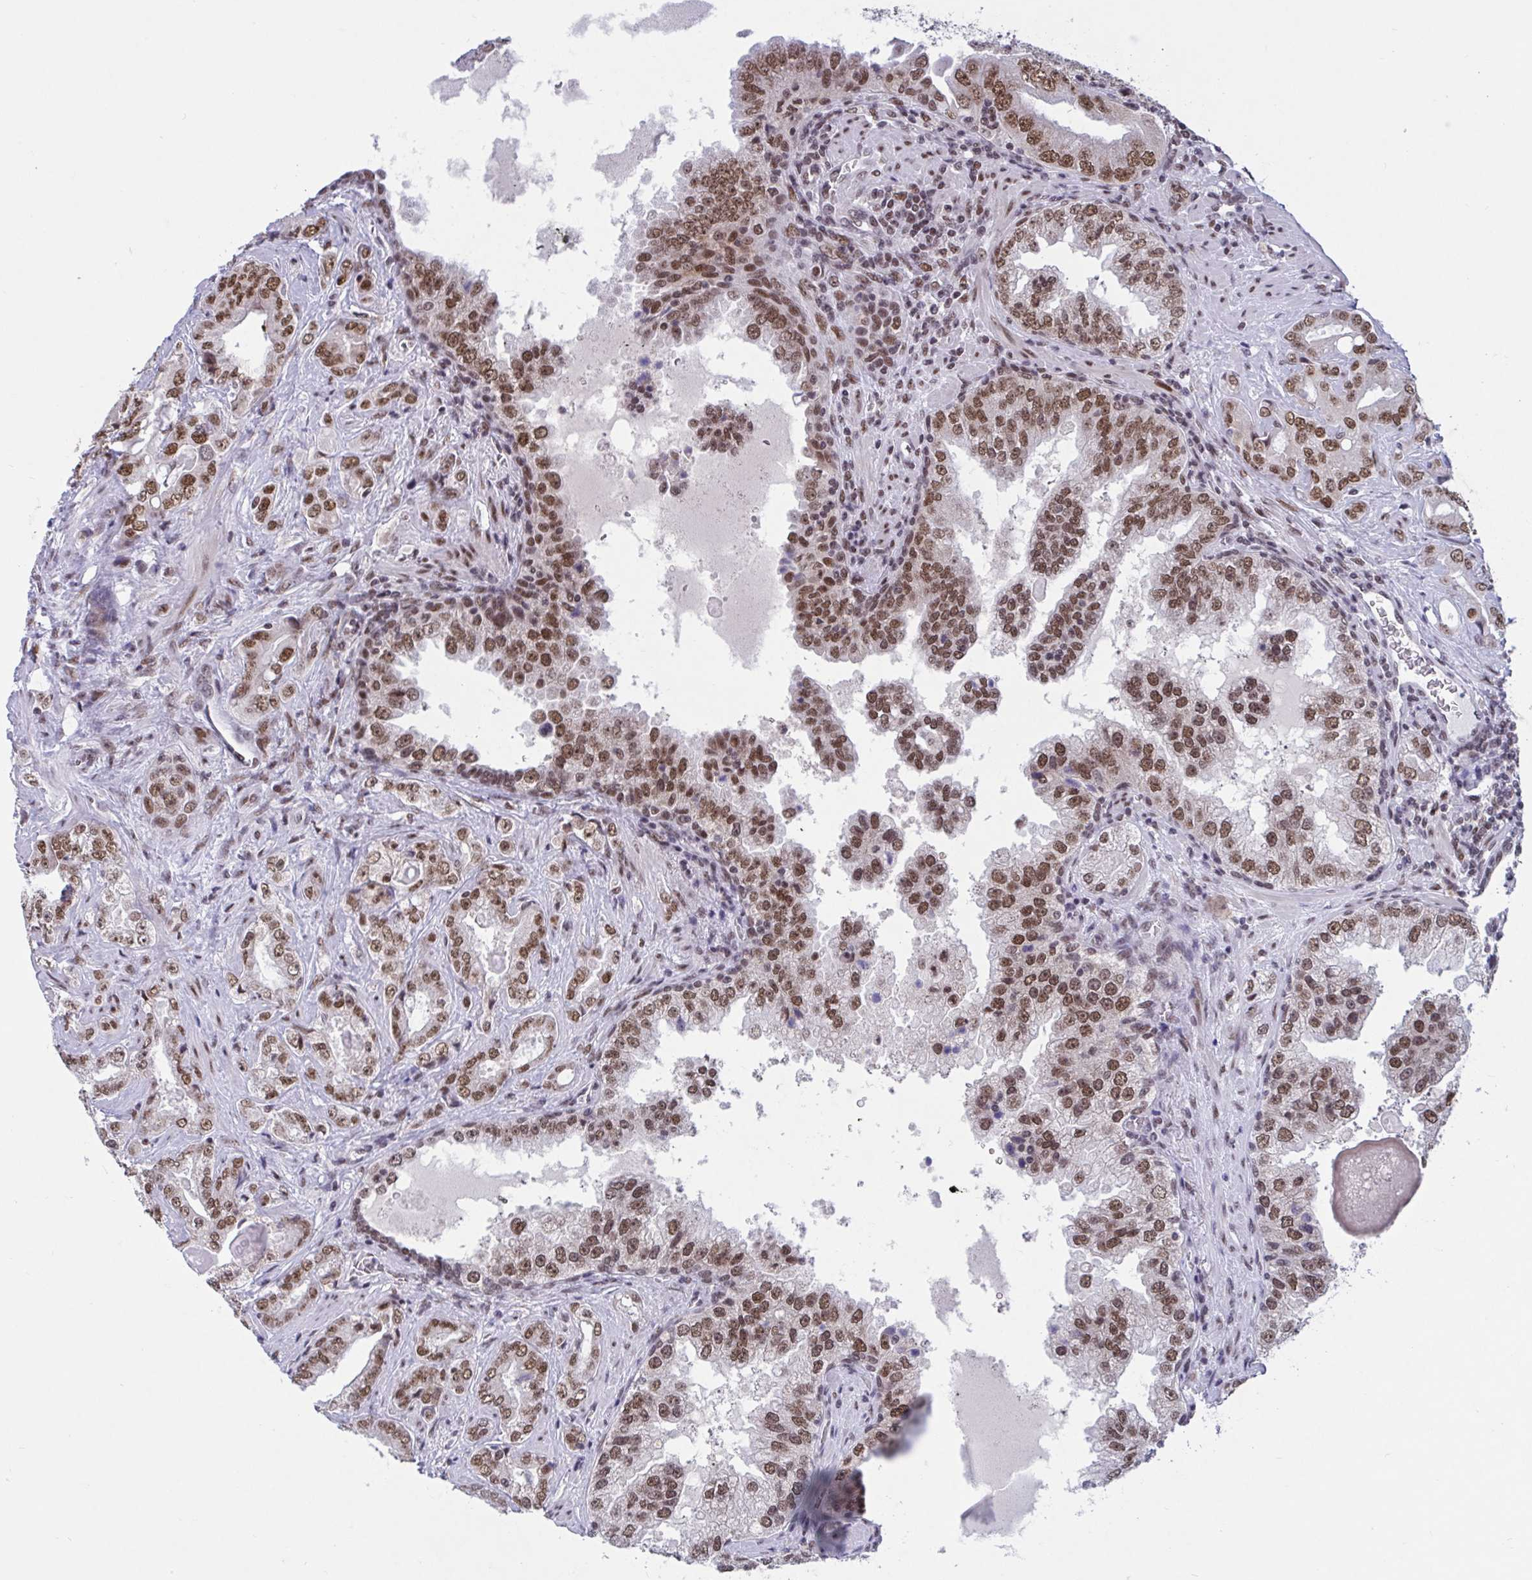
{"staining": {"intensity": "moderate", "quantity": ">75%", "location": "nuclear"}, "tissue": "prostate cancer", "cell_type": "Tumor cells", "image_type": "cancer", "snomed": [{"axis": "morphology", "description": "Adenocarcinoma, High grade"}, {"axis": "topography", "description": "Prostate"}], "caption": "Protein expression analysis of human prostate cancer reveals moderate nuclear staining in about >75% of tumor cells.", "gene": "PHF10", "patient": {"sex": "male", "age": 67}}